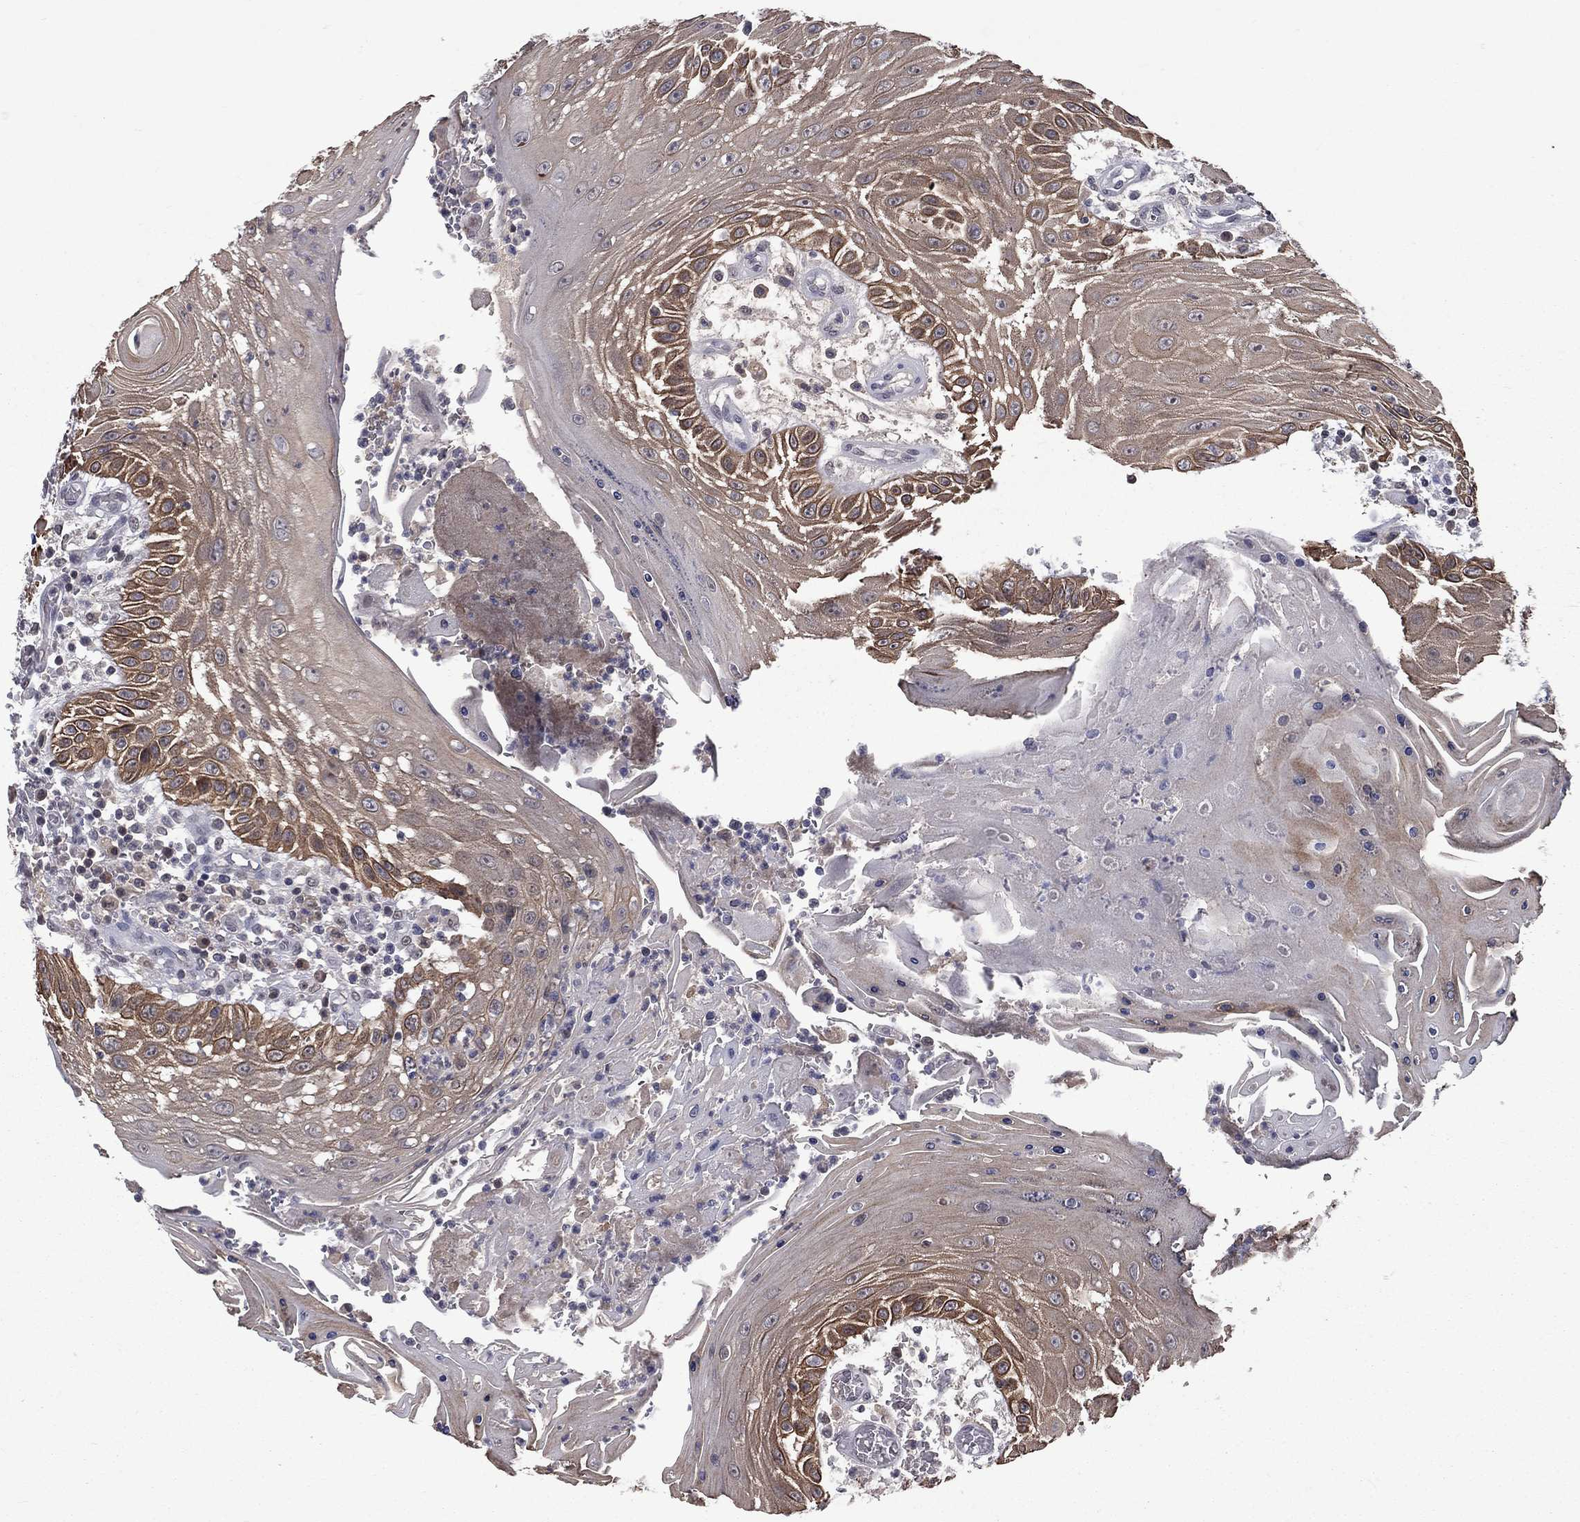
{"staining": {"intensity": "moderate", "quantity": ">75%", "location": "cytoplasmic/membranous"}, "tissue": "head and neck cancer", "cell_type": "Tumor cells", "image_type": "cancer", "snomed": [{"axis": "morphology", "description": "Squamous cell carcinoma, NOS"}, {"axis": "topography", "description": "Oral tissue"}, {"axis": "topography", "description": "Head-Neck"}], "caption": "IHC micrograph of human head and neck cancer (squamous cell carcinoma) stained for a protein (brown), which reveals medium levels of moderate cytoplasmic/membranous staining in approximately >75% of tumor cells.", "gene": "DSG4", "patient": {"sex": "male", "age": 58}}